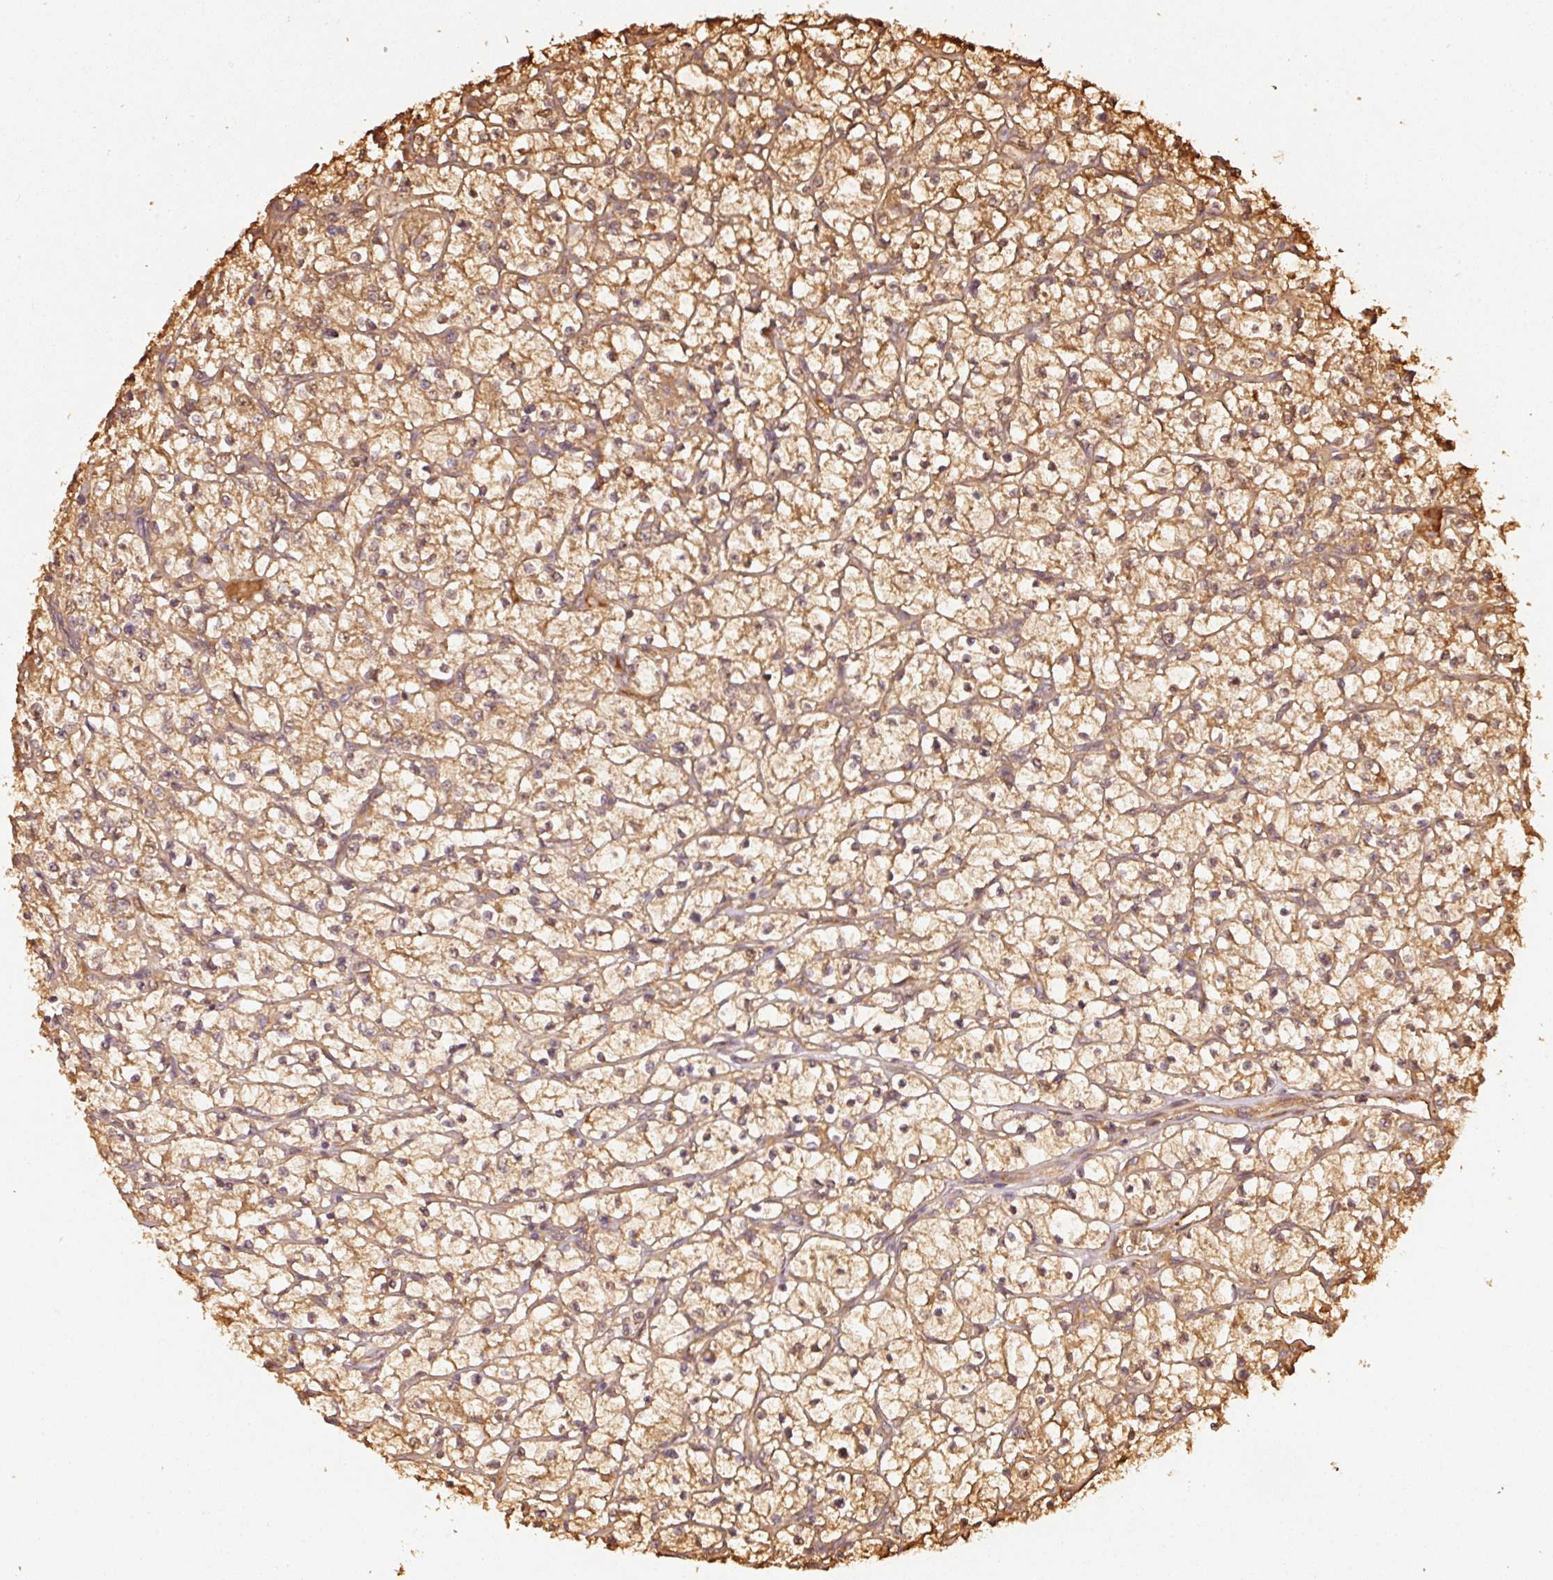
{"staining": {"intensity": "moderate", "quantity": ">75%", "location": "cytoplasmic/membranous"}, "tissue": "renal cancer", "cell_type": "Tumor cells", "image_type": "cancer", "snomed": [{"axis": "morphology", "description": "Adenocarcinoma, NOS"}, {"axis": "topography", "description": "Kidney"}], "caption": "This is an image of immunohistochemistry staining of renal cancer, which shows moderate staining in the cytoplasmic/membranous of tumor cells.", "gene": "STAU1", "patient": {"sex": "female", "age": 64}}